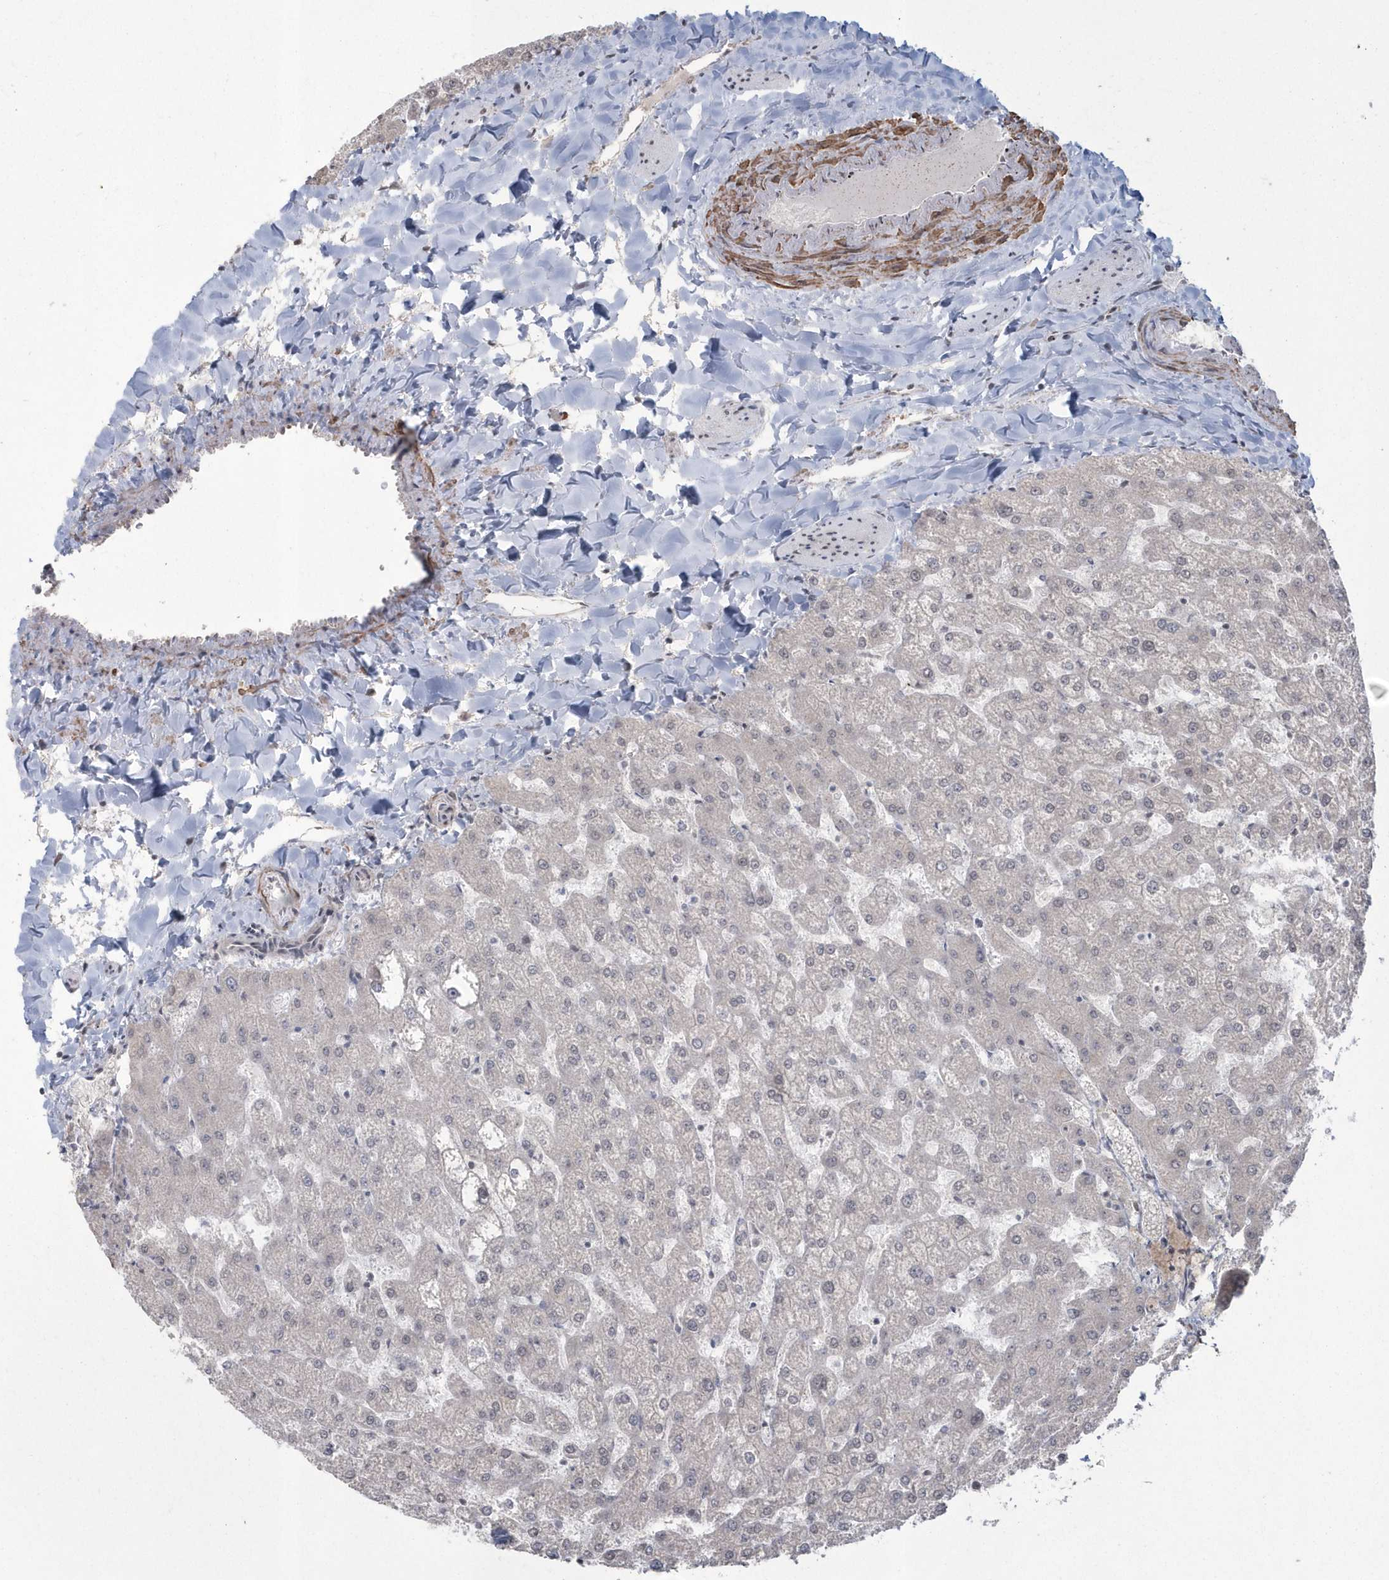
{"staining": {"intensity": "weak", "quantity": "<25%", "location": "nuclear"}, "tissue": "liver", "cell_type": "Cholangiocytes", "image_type": "normal", "snomed": [{"axis": "morphology", "description": "Normal tissue, NOS"}, {"axis": "topography", "description": "Liver"}], "caption": "High magnification brightfield microscopy of benign liver stained with DAB (3,3'-diaminobenzidine) (brown) and counterstained with hematoxylin (blue): cholangiocytes show no significant staining.", "gene": "EPB41L4A", "patient": {"sex": "female", "age": 32}}